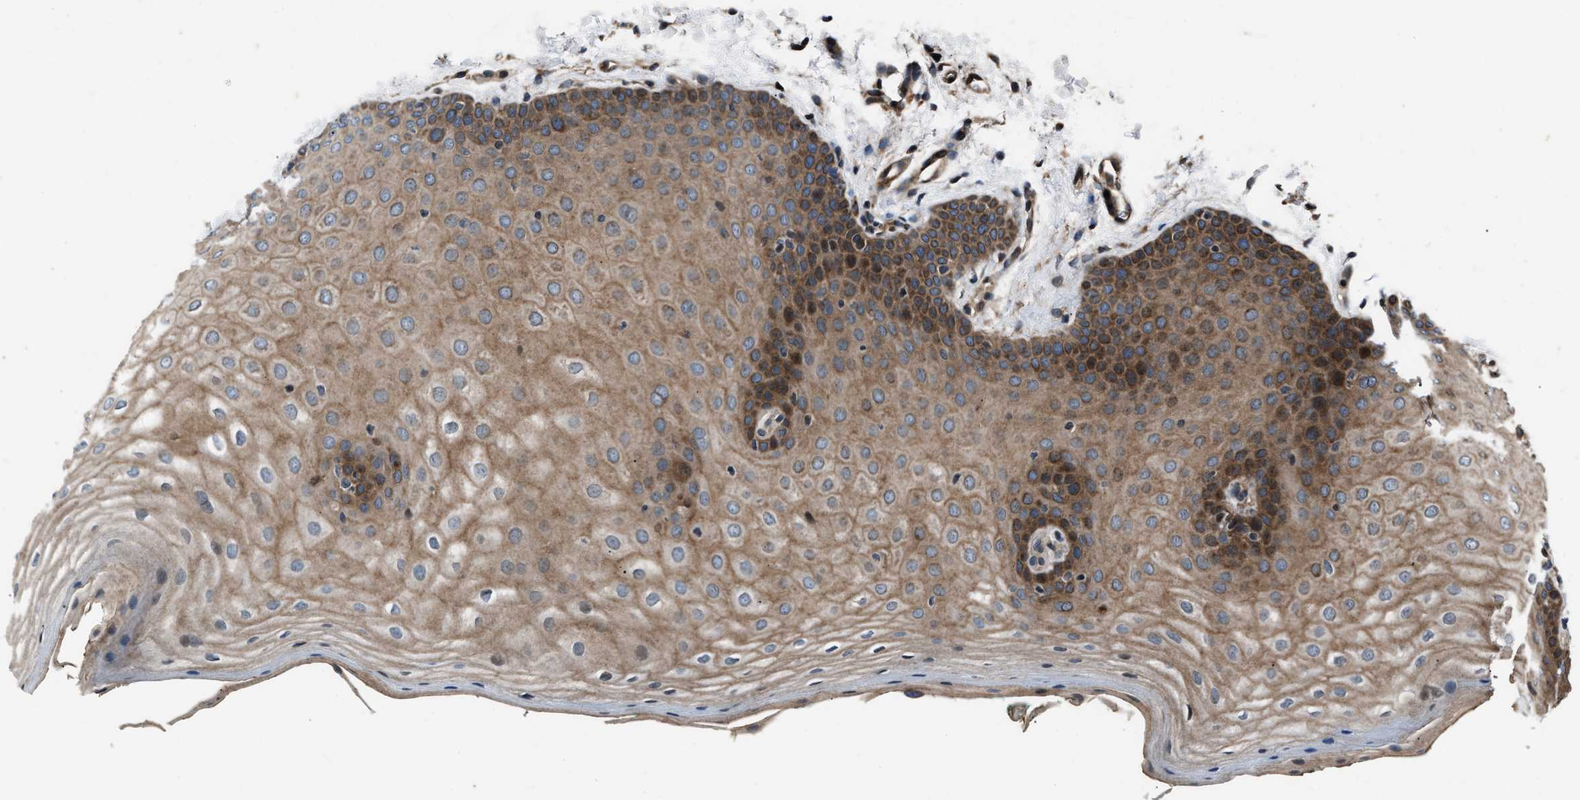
{"staining": {"intensity": "strong", "quantity": ">75%", "location": "cytoplasmic/membranous"}, "tissue": "oral mucosa", "cell_type": "Squamous epithelial cells", "image_type": "normal", "snomed": [{"axis": "morphology", "description": "Normal tissue, NOS"}, {"axis": "topography", "description": "Skin"}, {"axis": "topography", "description": "Oral tissue"}], "caption": "IHC of normal oral mucosa reveals high levels of strong cytoplasmic/membranous staining in about >75% of squamous epithelial cells.", "gene": "DYNC2I1", "patient": {"sex": "male", "age": 84}}